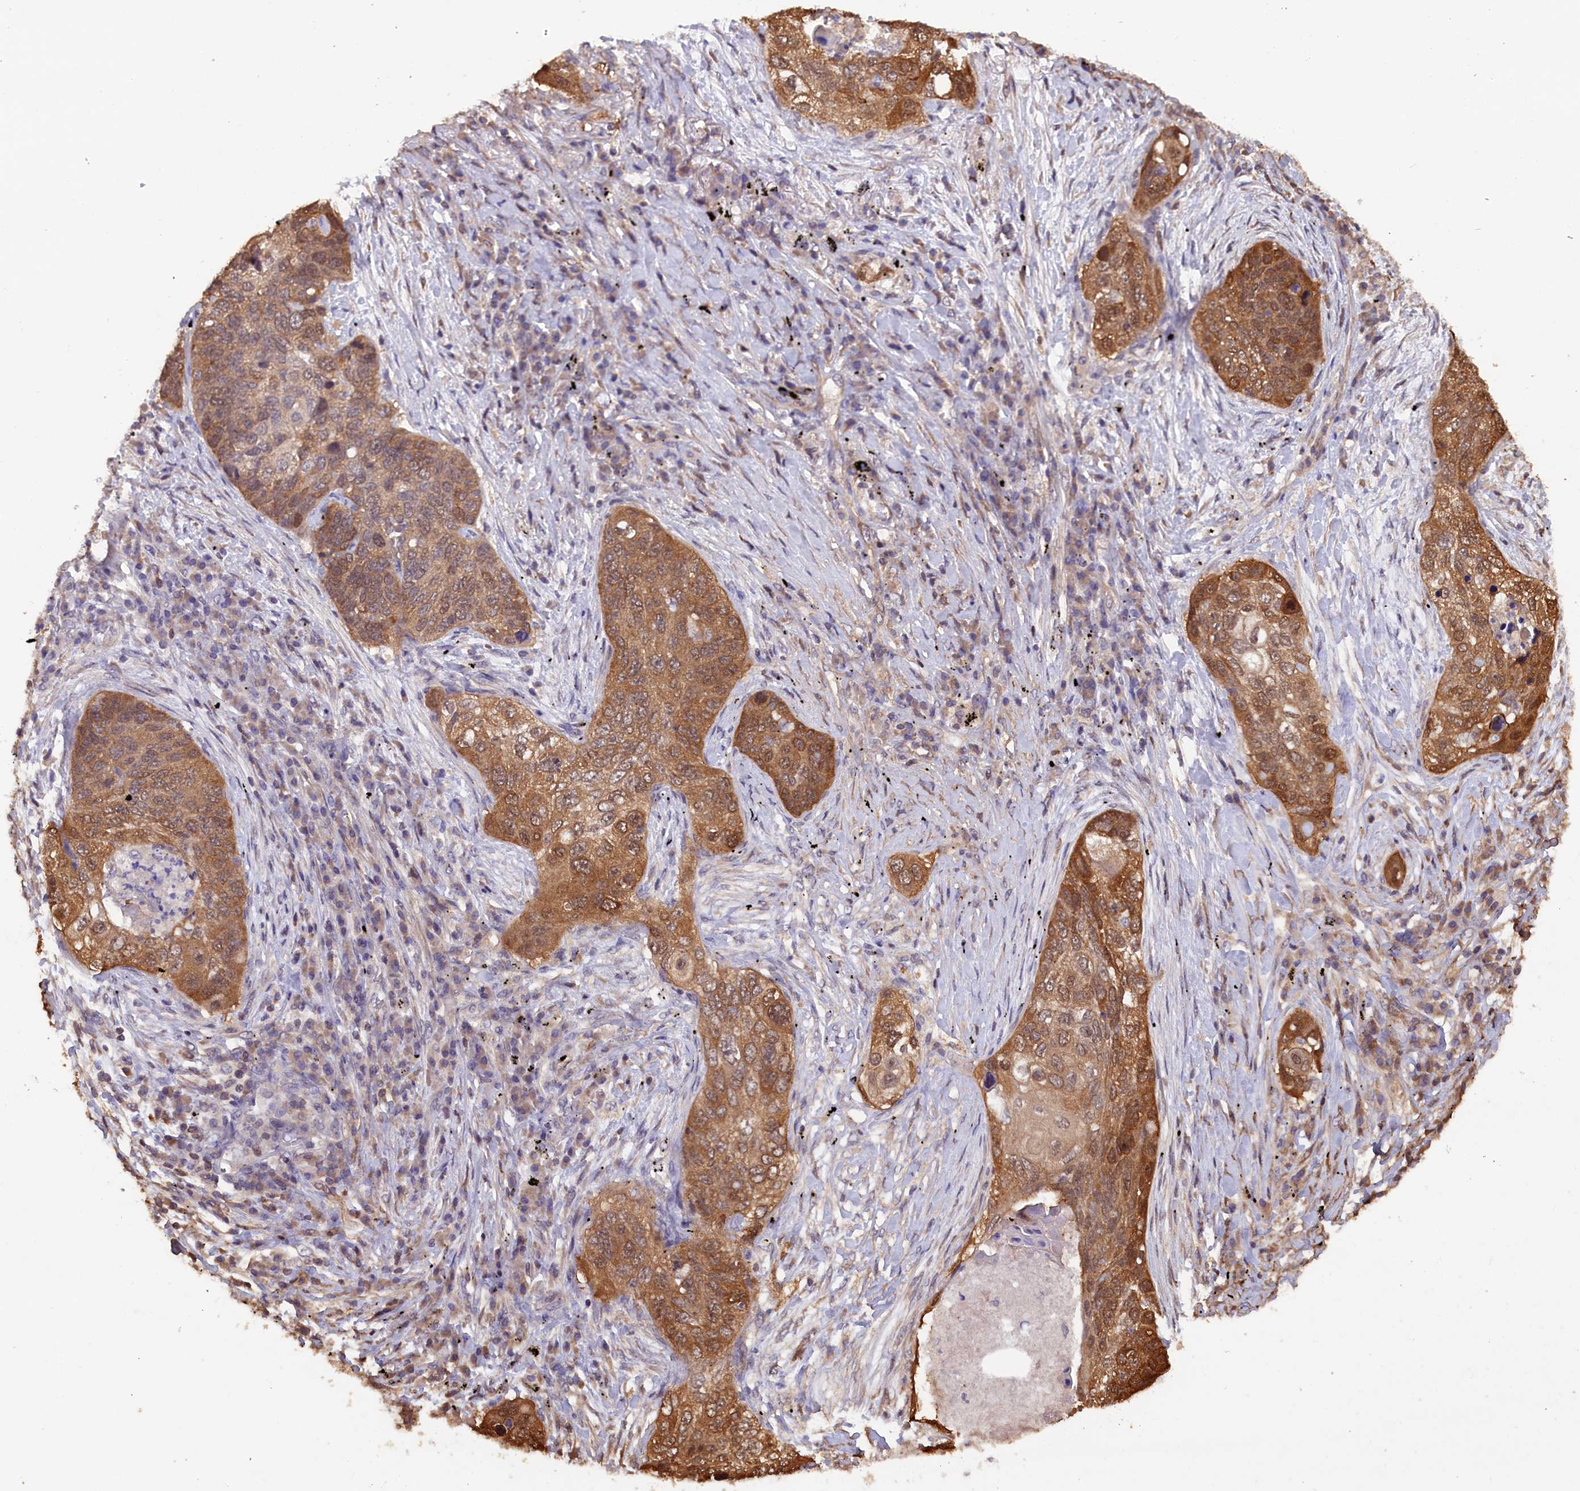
{"staining": {"intensity": "moderate", "quantity": ">75%", "location": "cytoplasmic/membranous"}, "tissue": "lung cancer", "cell_type": "Tumor cells", "image_type": "cancer", "snomed": [{"axis": "morphology", "description": "Squamous cell carcinoma, NOS"}, {"axis": "topography", "description": "Lung"}], "caption": "A high-resolution micrograph shows immunohistochemistry (IHC) staining of lung cancer, which reveals moderate cytoplasmic/membranous positivity in about >75% of tumor cells.", "gene": "JPT2", "patient": {"sex": "female", "age": 63}}